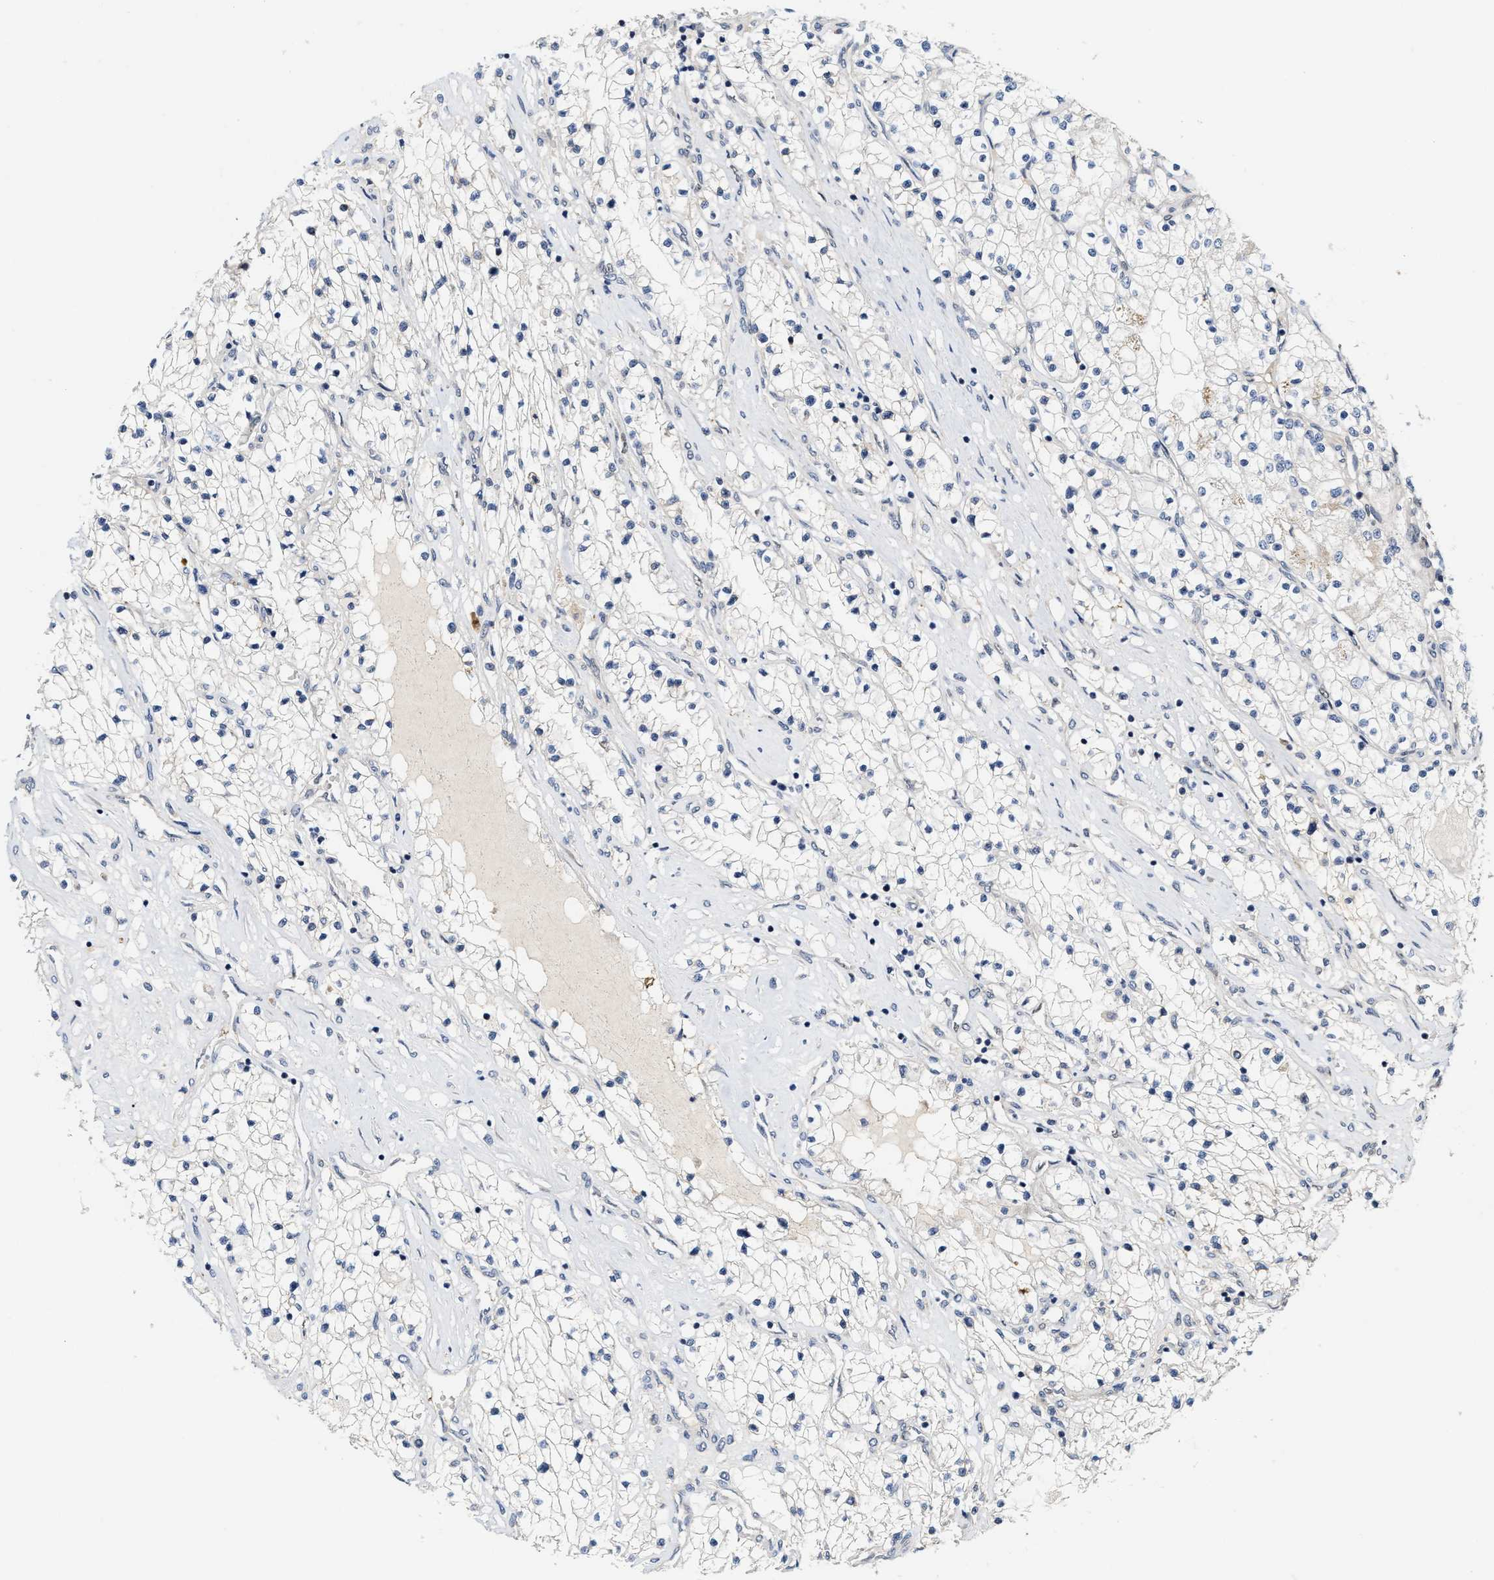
{"staining": {"intensity": "negative", "quantity": "none", "location": "none"}, "tissue": "renal cancer", "cell_type": "Tumor cells", "image_type": "cancer", "snomed": [{"axis": "morphology", "description": "Adenocarcinoma, NOS"}, {"axis": "topography", "description": "Kidney"}], "caption": "This is an immunohistochemistry micrograph of renal adenocarcinoma. There is no expression in tumor cells.", "gene": "TCF4", "patient": {"sex": "male", "age": 68}}